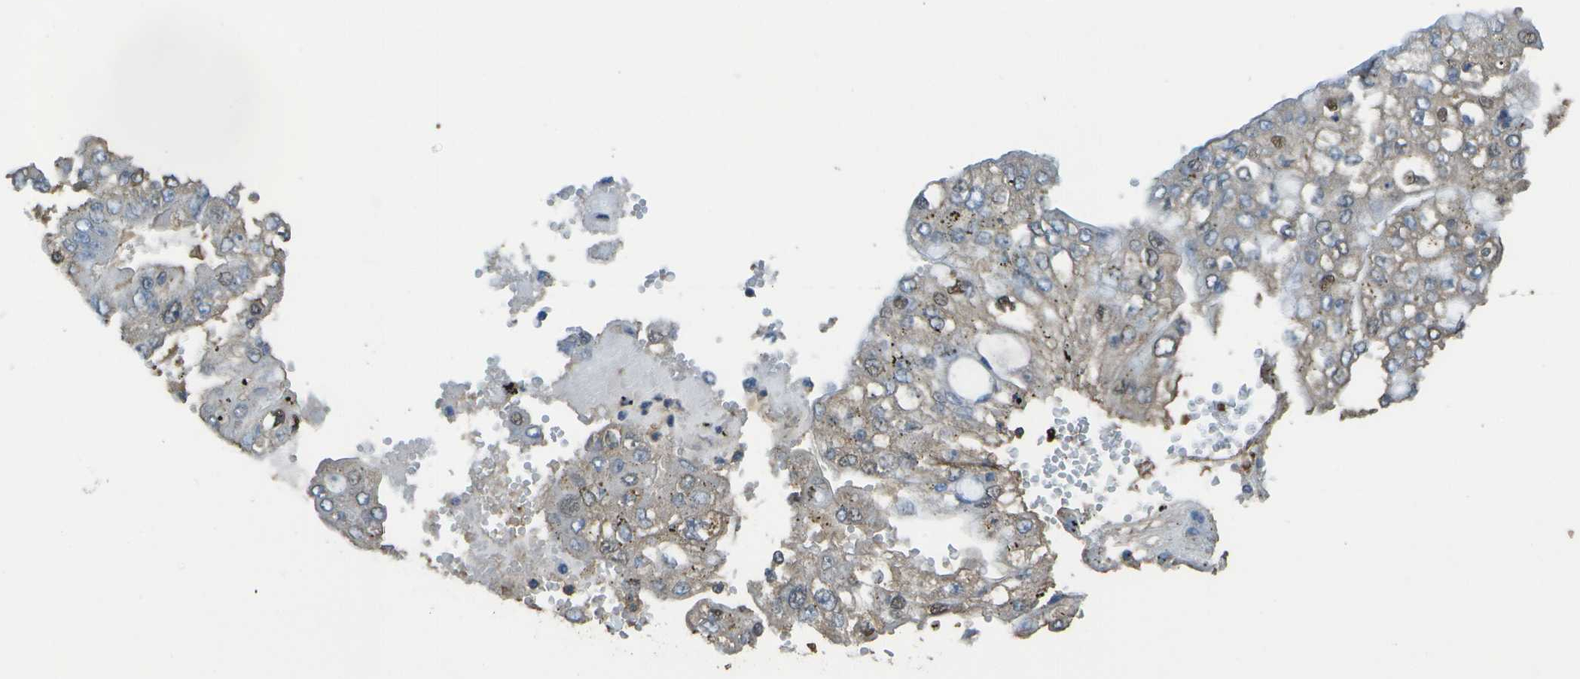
{"staining": {"intensity": "weak", "quantity": "<25%", "location": "nuclear"}, "tissue": "stomach cancer", "cell_type": "Tumor cells", "image_type": "cancer", "snomed": [{"axis": "morphology", "description": "Adenocarcinoma, NOS"}, {"axis": "topography", "description": "Stomach"}], "caption": "A micrograph of stomach cancer (adenocarcinoma) stained for a protein shows no brown staining in tumor cells.", "gene": "CYP4F11", "patient": {"sex": "male", "age": 76}}